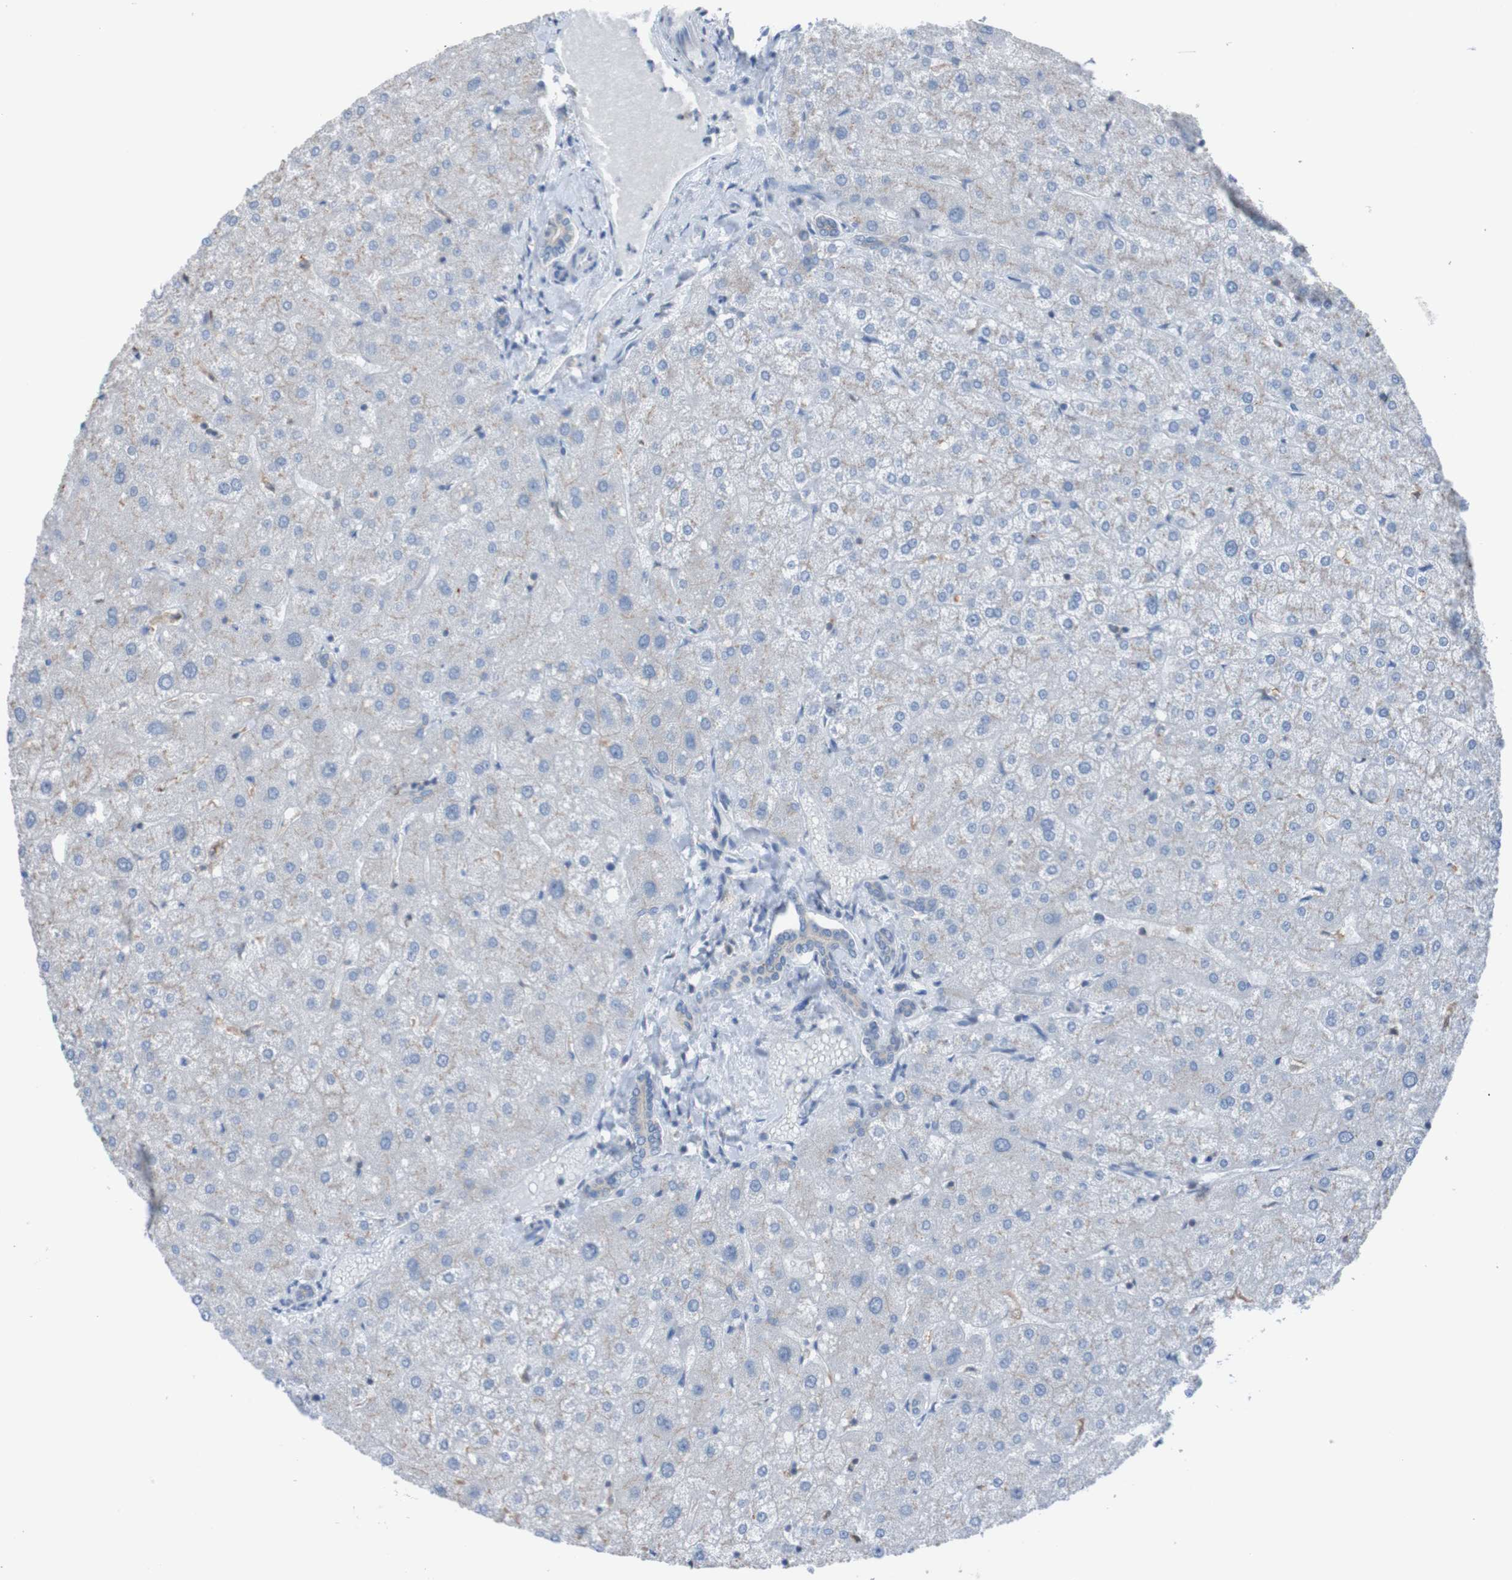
{"staining": {"intensity": "weak", "quantity": ">75%", "location": "cytoplasmic/membranous"}, "tissue": "liver", "cell_type": "Cholangiocytes", "image_type": "normal", "snomed": [{"axis": "morphology", "description": "Normal tissue, NOS"}, {"axis": "topography", "description": "Liver"}], "caption": "DAB (3,3'-diaminobenzidine) immunohistochemical staining of normal liver reveals weak cytoplasmic/membranous protein positivity in about >75% of cholangiocytes.", "gene": "MINAR1", "patient": {"sex": "male", "age": 73}}